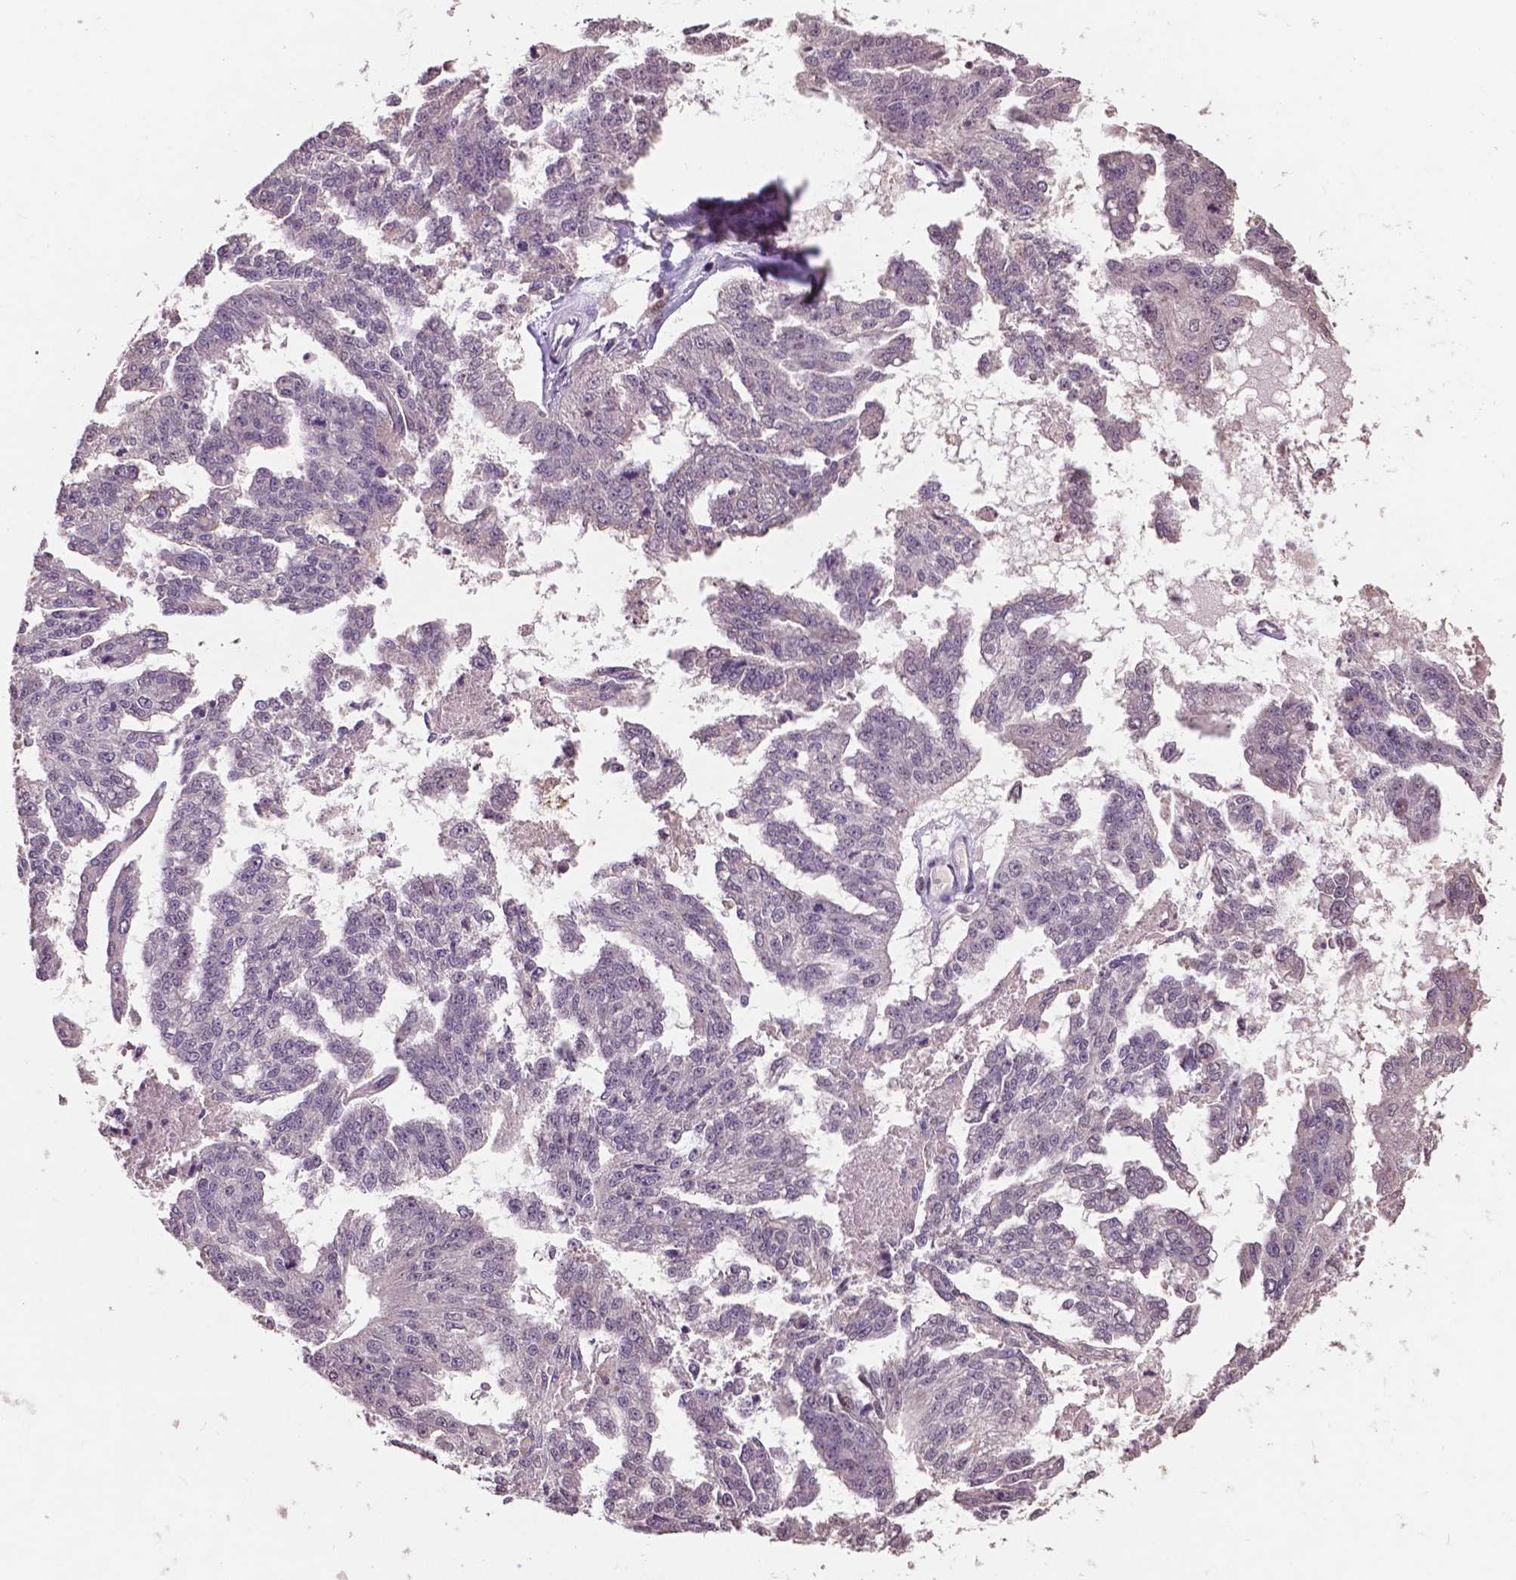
{"staining": {"intensity": "negative", "quantity": "none", "location": "none"}, "tissue": "ovarian cancer", "cell_type": "Tumor cells", "image_type": "cancer", "snomed": [{"axis": "morphology", "description": "Cystadenocarcinoma, serous, NOS"}, {"axis": "topography", "description": "Ovary"}], "caption": "Tumor cells are negative for brown protein staining in serous cystadenocarcinoma (ovarian).", "gene": "GLRA2", "patient": {"sex": "female", "age": 58}}